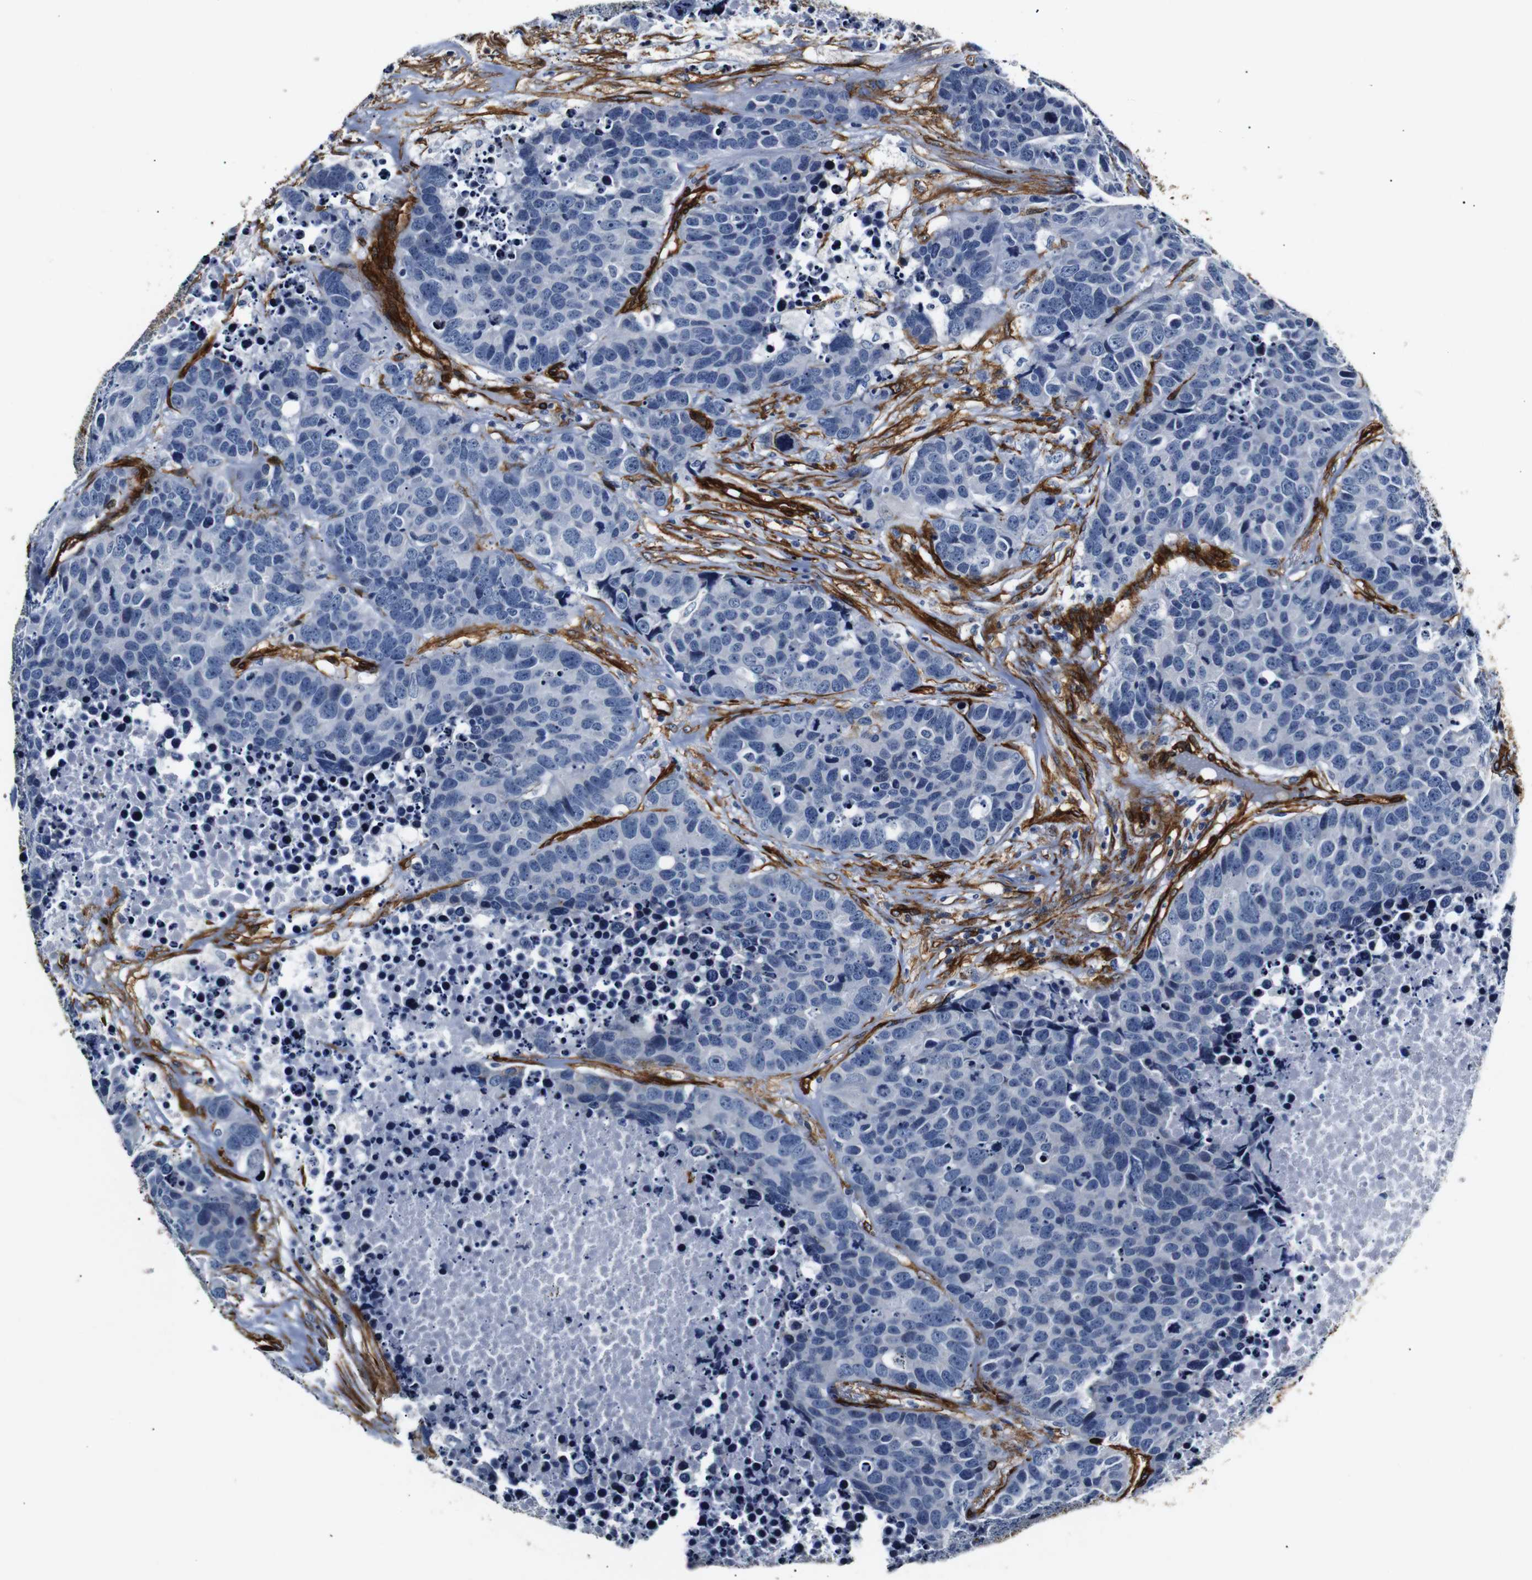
{"staining": {"intensity": "negative", "quantity": "none", "location": "none"}, "tissue": "carcinoid", "cell_type": "Tumor cells", "image_type": "cancer", "snomed": [{"axis": "morphology", "description": "Carcinoid, malignant, NOS"}, {"axis": "topography", "description": "Lung"}], "caption": "A high-resolution image shows IHC staining of carcinoid, which displays no significant expression in tumor cells.", "gene": "CAV2", "patient": {"sex": "male", "age": 60}}